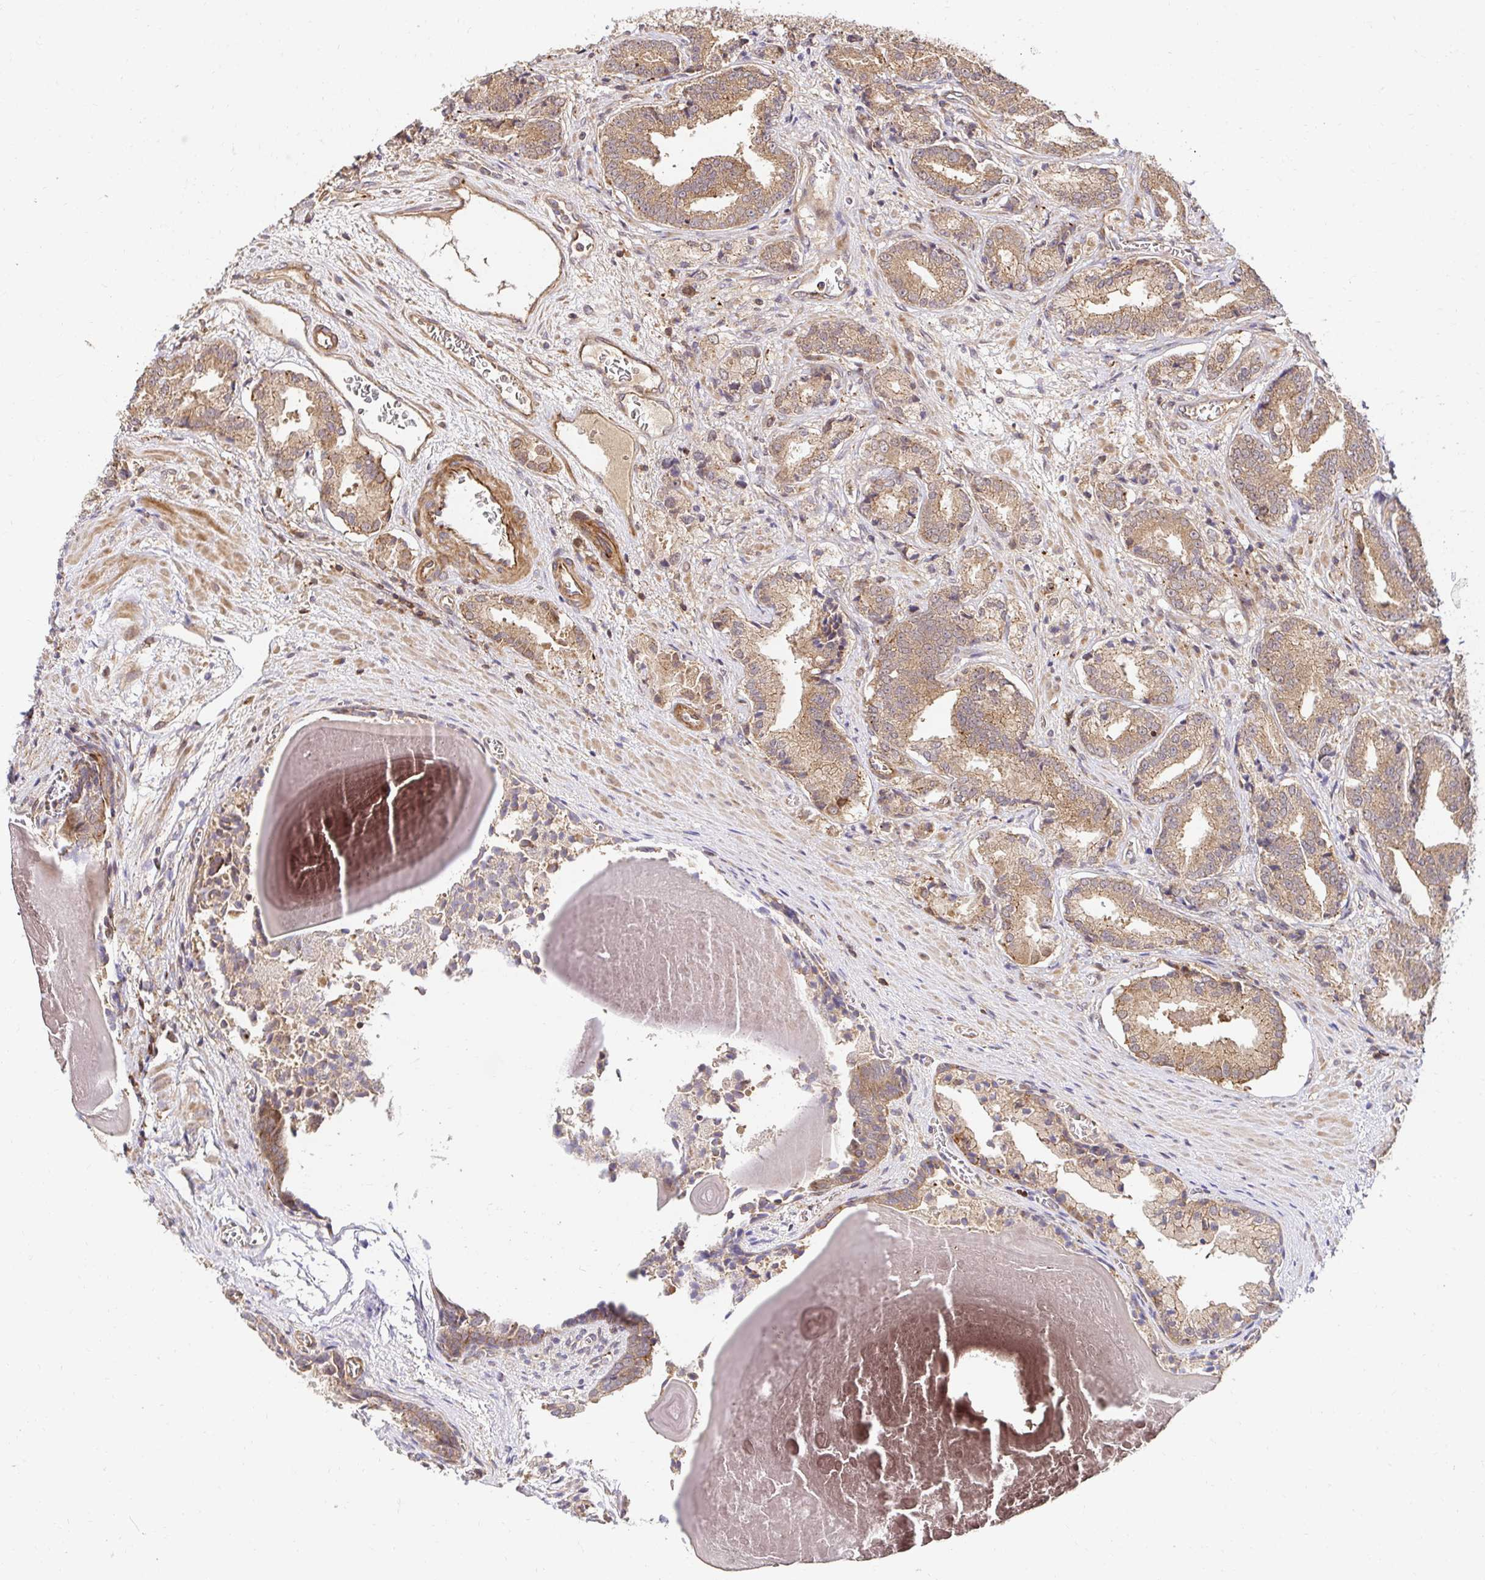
{"staining": {"intensity": "weak", "quantity": ">75%", "location": "cytoplasmic/membranous"}, "tissue": "prostate cancer", "cell_type": "Tumor cells", "image_type": "cancer", "snomed": [{"axis": "morphology", "description": "Adenocarcinoma, High grade"}, {"axis": "topography", "description": "Prostate and seminal vesicle, NOS"}], "caption": "DAB immunohistochemical staining of adenocarcinoma (high-grade) (prostate) reveals weak cytoplasmic/membranous protein positivity in about >75% of tumor cells.", "gene": "PSMA4", "patient": {"sex": "male", "age": 61}}